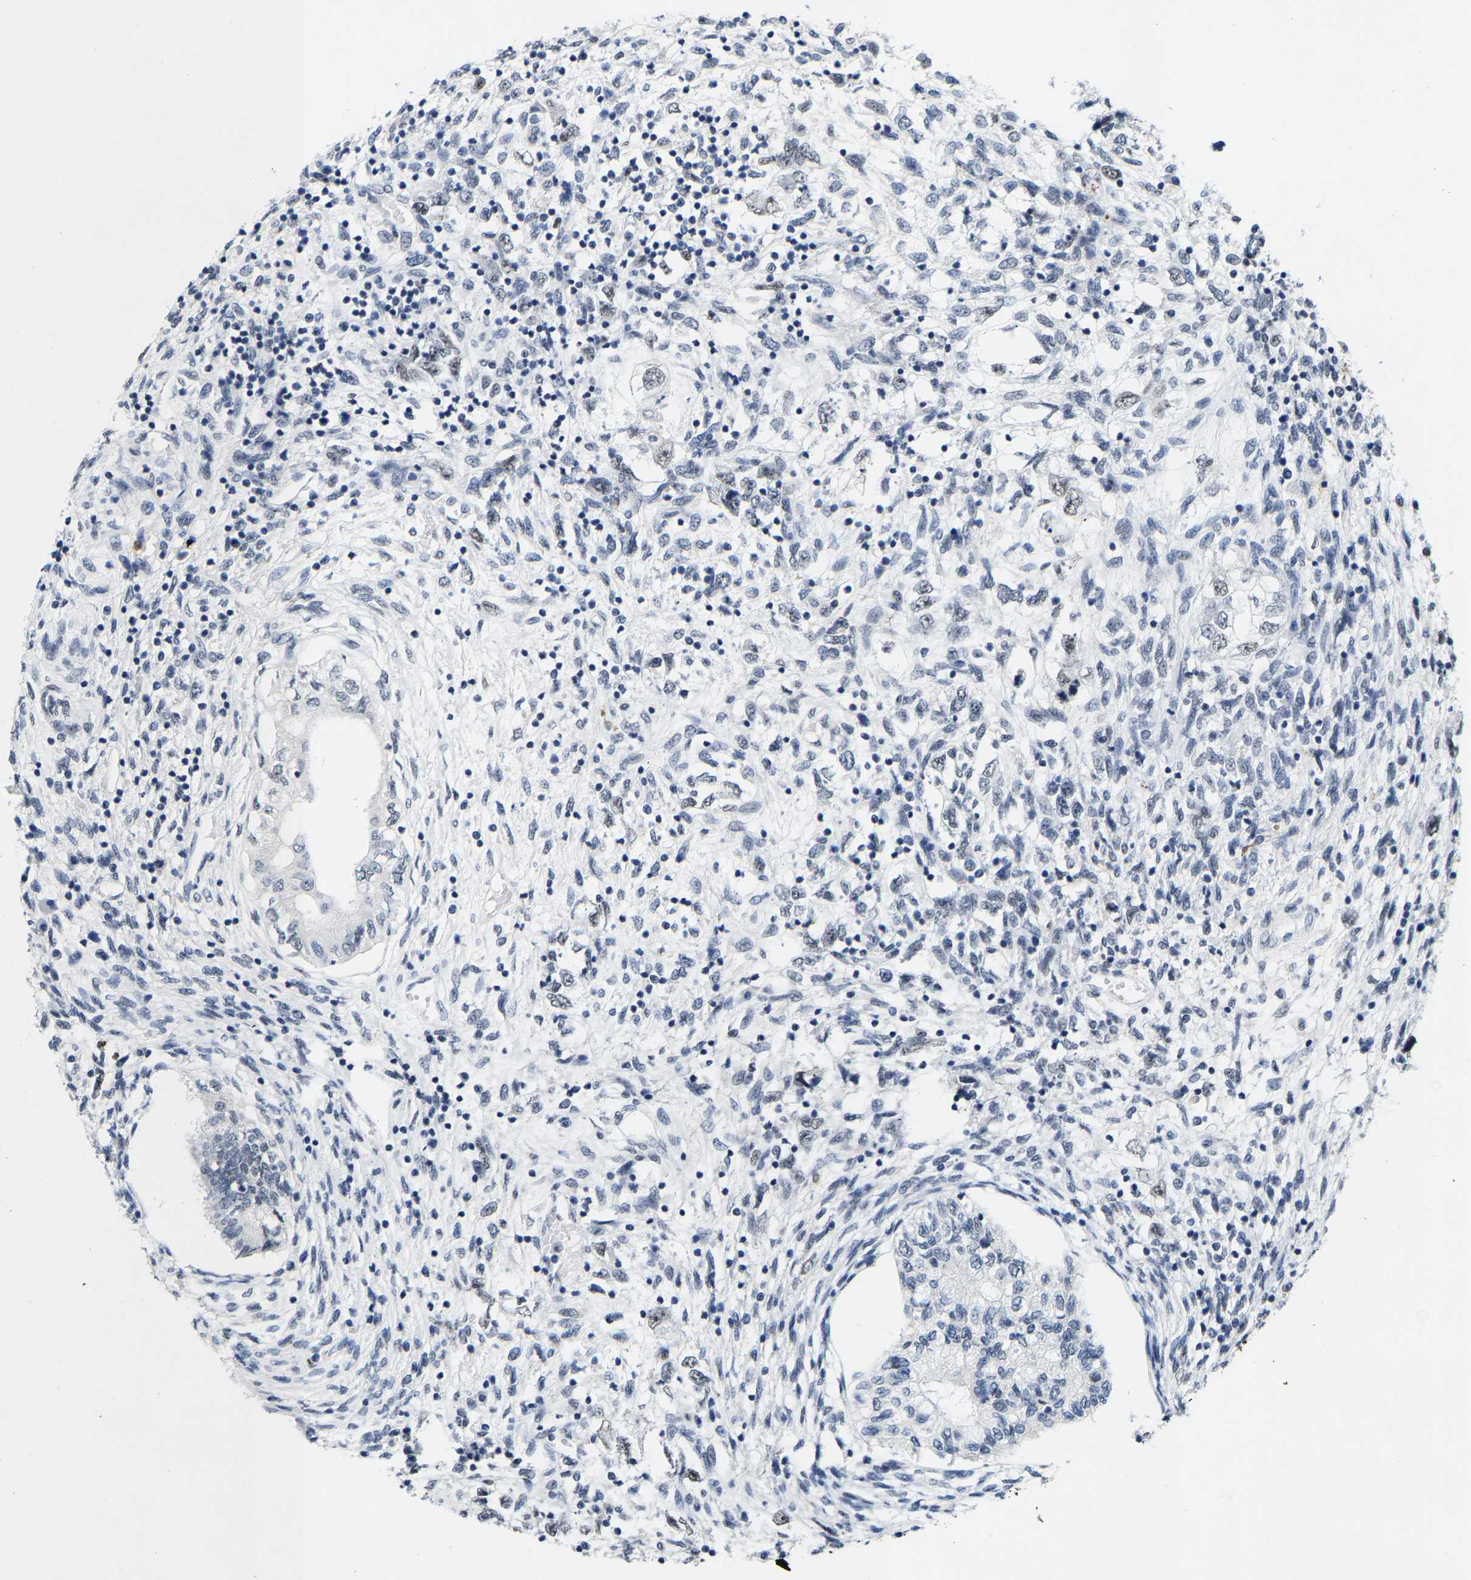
{"staining": {"intensity": "negative", "quantity": "none", "location": "none"}, "tissue": "testis cancer", "cell_type": "Tumor cells", "image_type": "cancer", "snomed": [{"axis": "morphology", "description": "Seminoma, NOS"}, {"axis": "topography", "description": "Testis"}], "caption": "Testis cancer (seminoma) was stained to show a protein in brown. There is no significant staining in tumor cells.", "gene": "SETD1B", "patient": {"sex": "male", "age": 28}}